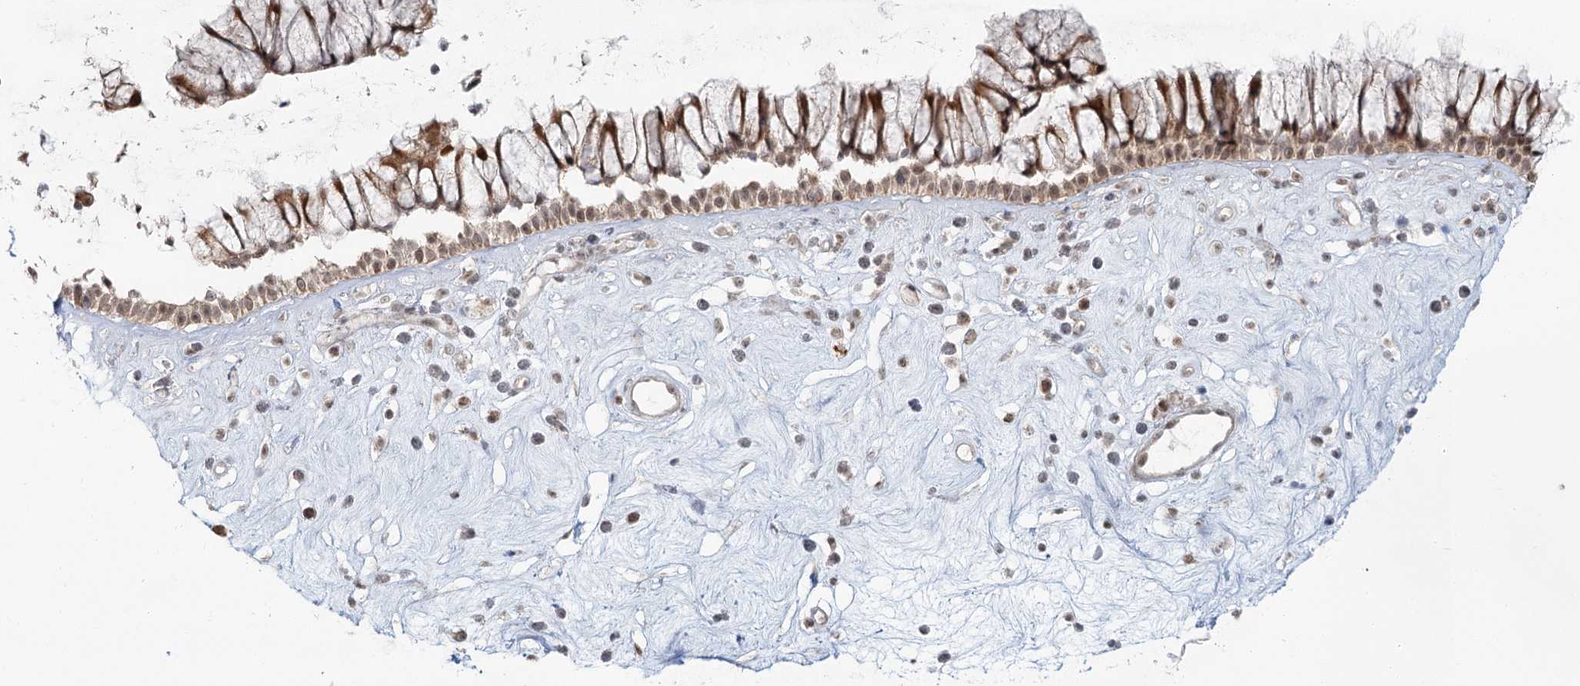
{"staining": {"intensity": "moderate", "quantity": ">75%", "location": "cytoplasmic/membranous,nuclear"}, "tissue": "nasopharynx", "cell_type": "Respiratory epithelial cells", "image_type": "normal", "snomed": [{"axis": "morphology", "description": "Normal tissue, NOS"}, {"axis": "morphology", "description": "Inflammation, NOS"}, {"axis": "topography", "description": "Nasopharynx"}], "caption": "Immunohistochemical staining of unremarkable nasopharynx shows moderate cytoplasmic/membranous,nuclear protein staining in approximately >75% of respiratory epithelial cells.", "gene": "R3HCC1L", "patient": {"sex": "male", "age": 29}}